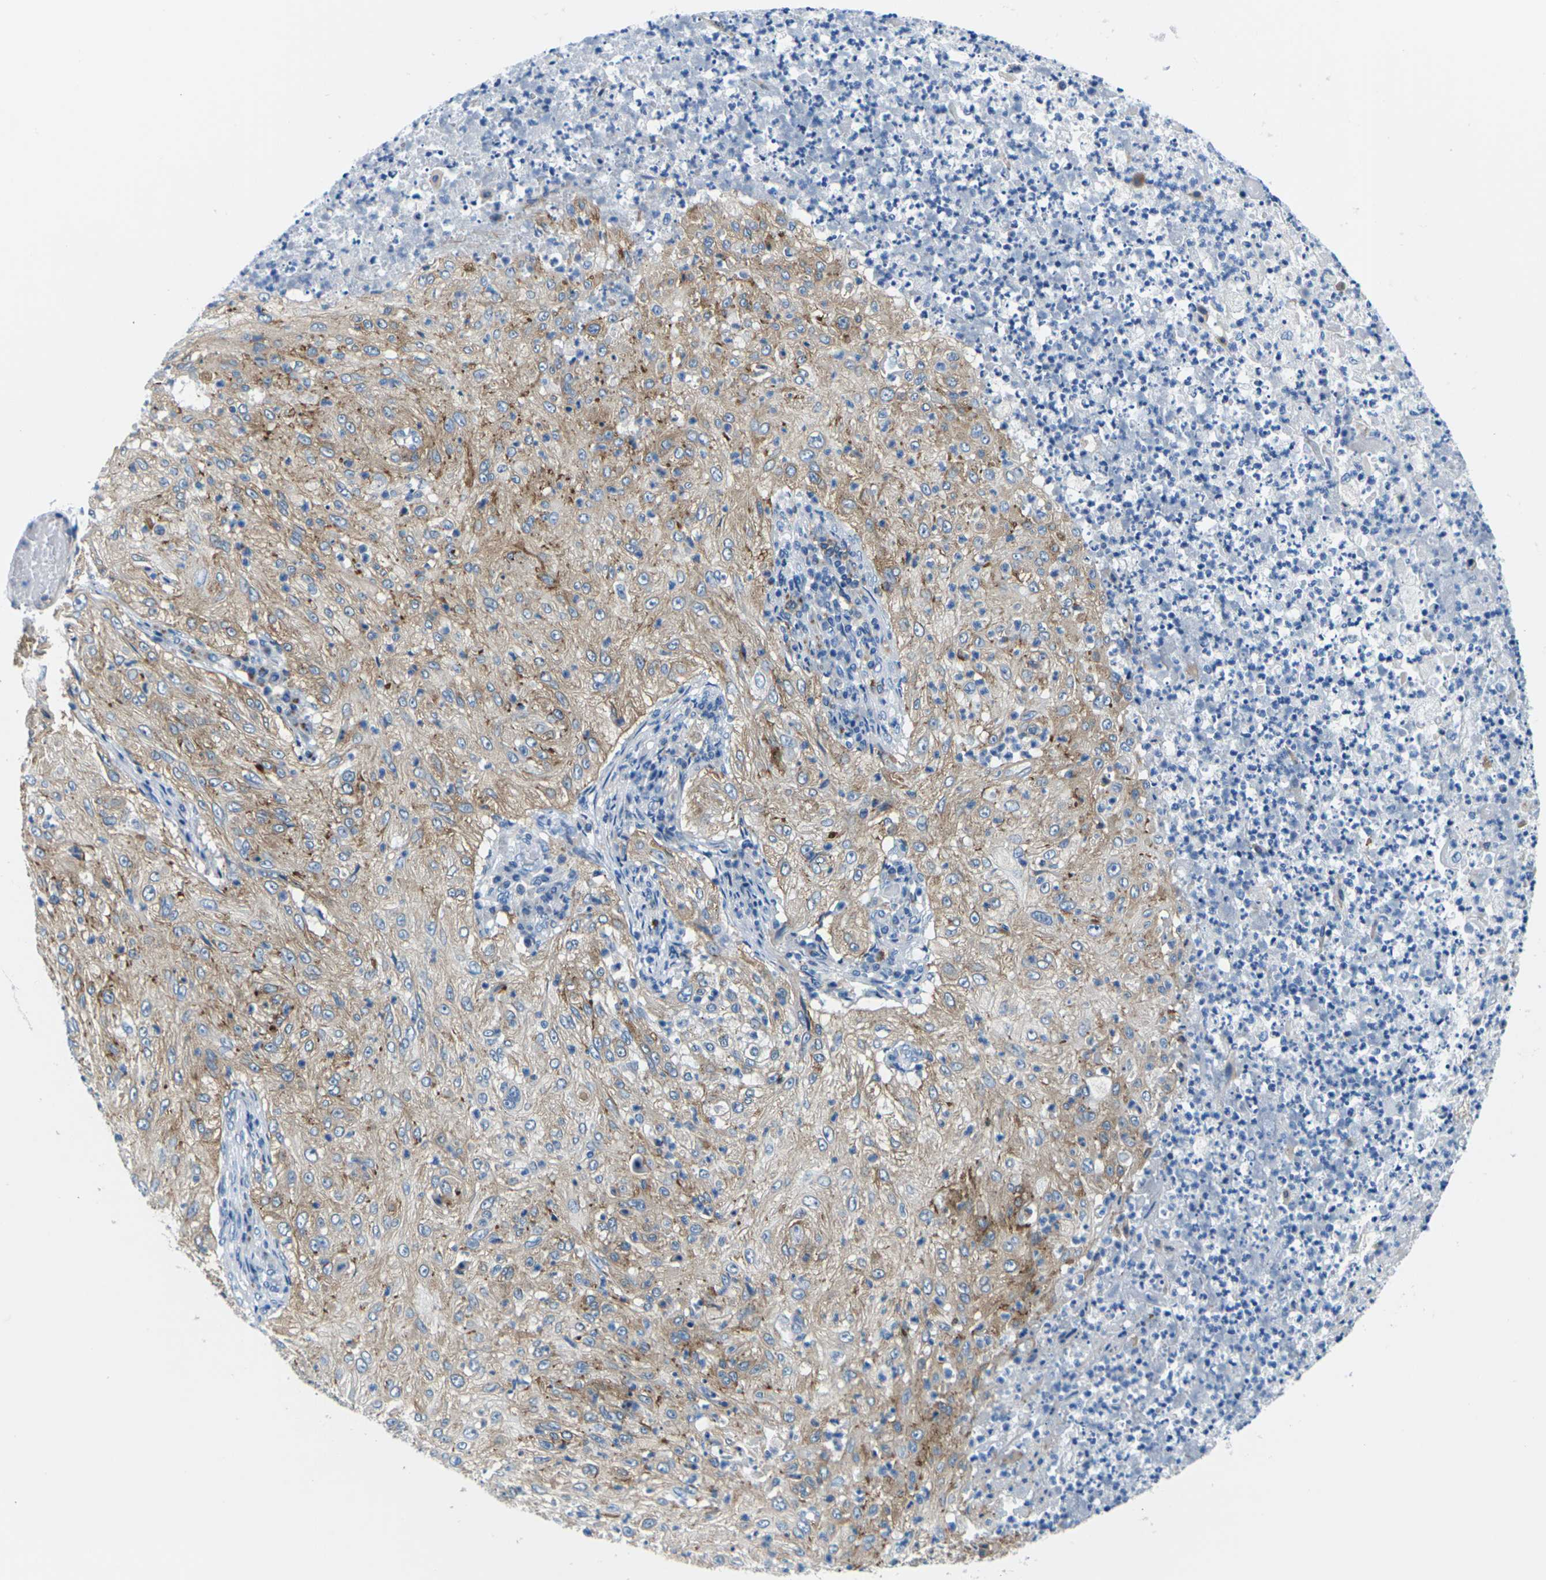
{"staining": {"intensity": "moderate", "quantity": ">75%", "location": "cytoplasmic/membranous"}, "tissue": "lung cancer", "cell_type": "Tumor cells", "image_type": "cancer", "snomed": [{"axis": "morphology", "description": "Inflammation, NOS"}, {"axis": "morphology", "description": "Squamous cell carcinoma, NOS"}, {"axis": "topography", "description": "Lymph node"}, {"axis": "topography", "description": "Soft tissue"}, {"axis": "topography", "description": "Lung"}], "caption": "This image reveals lung squamous cell carcinoma stained with immunohistochemistry (IHC) to label a protein in brown. The cytoplasmic/membranous of tumor cells show moderate positivity for the protein. Nuclei are counter-stained blue.", "gene": "SYNGR2", "patient": {"sex": "male", "age": 66}}